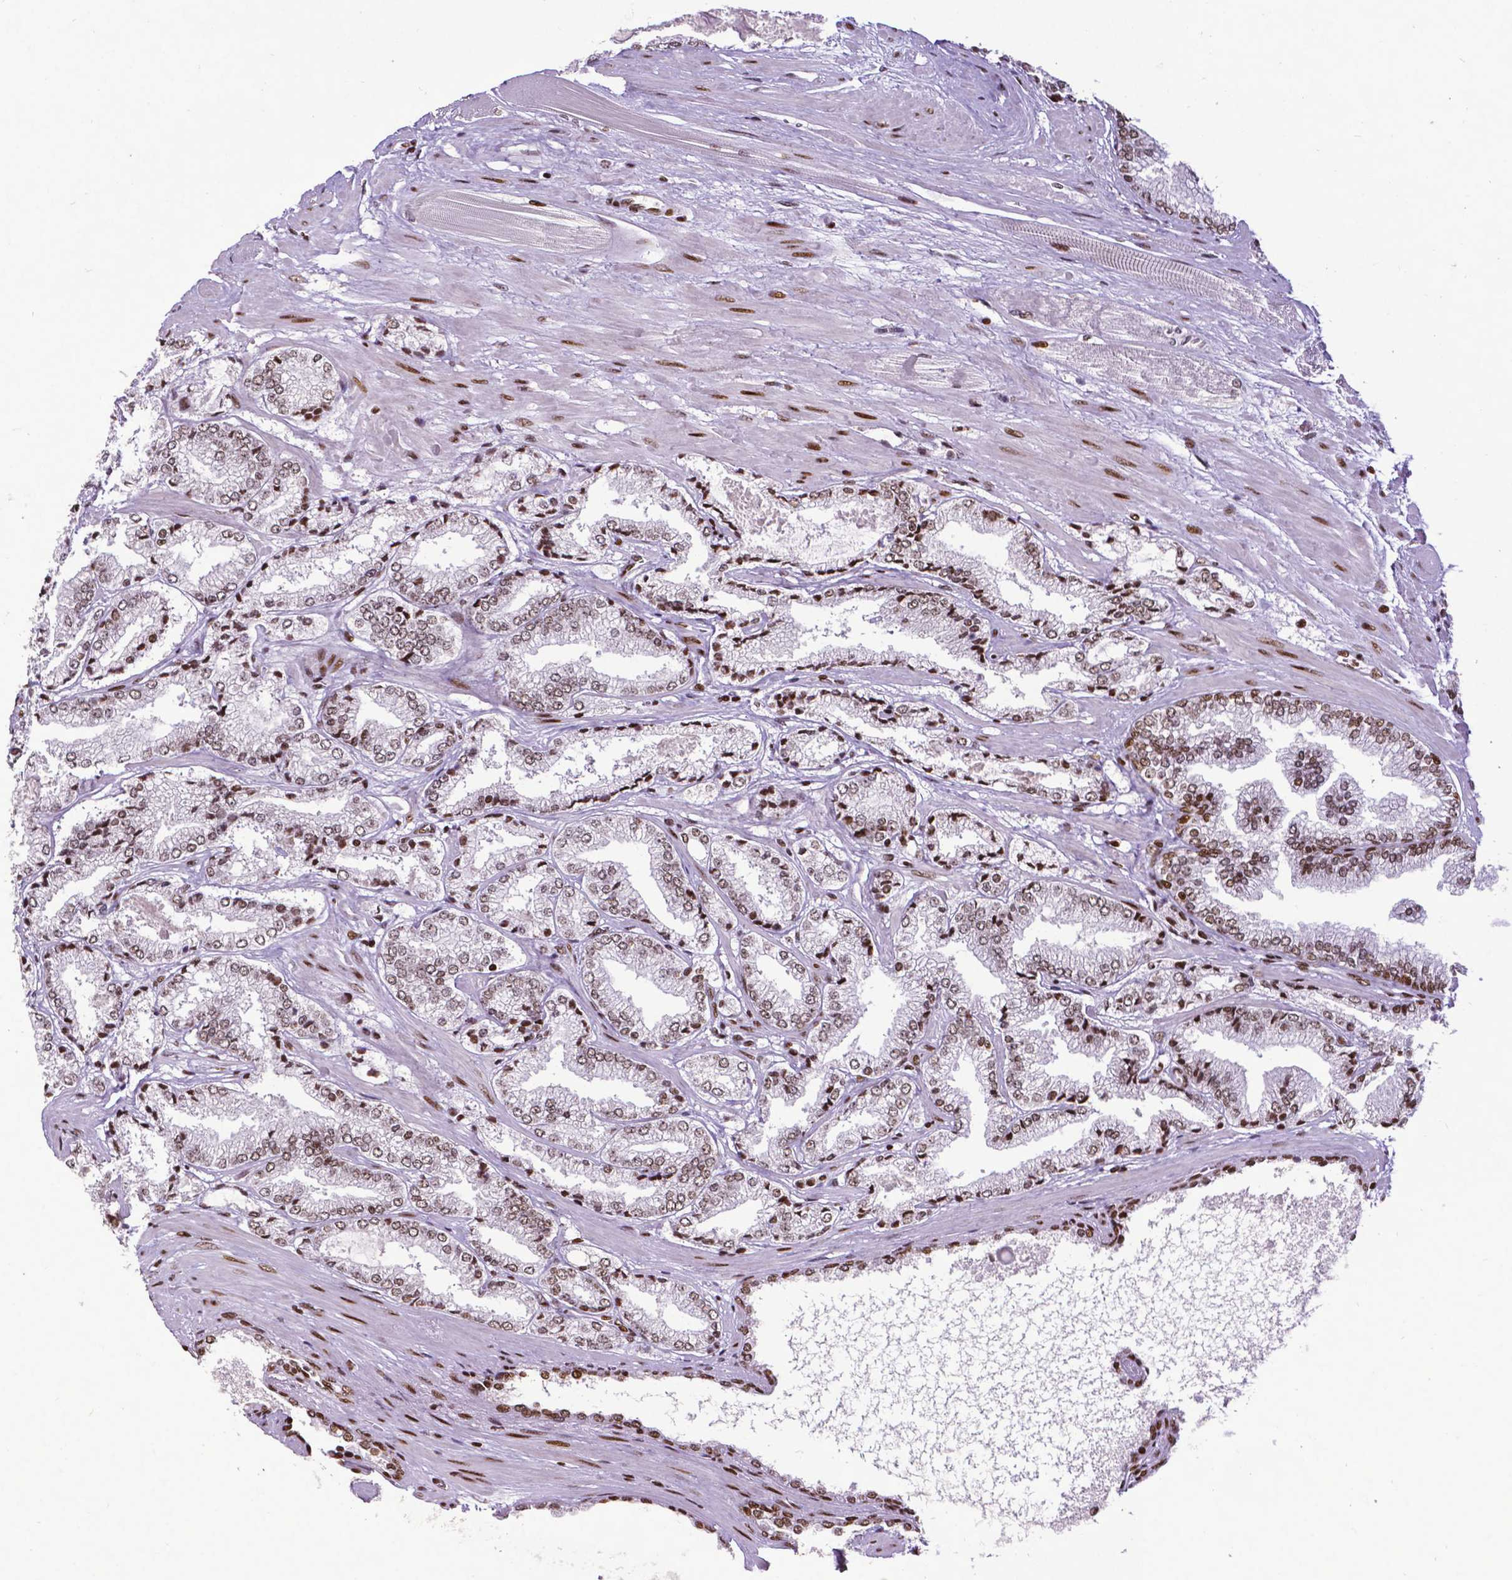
{"staining": {"intensity": "moderate", "quantity": ">75%", "location": "nuclear"}, "tissue": "prostate cancer", "cell_type": "Tumor cells", "image_type": "cancer", "snomed": [{"axis": "morphology", "description": "Adenocarcinoma, High grade"}, {"axis": "topography", "description": "Prostate"}], "caption": "Prostate cancer was stained to show a protein in brown. There is medium levels of moderate nuclear positivity in about >75% of tumor cells. (IHC, brightfield microscopy, high magnification).", "gene": "CTCF", "patient": {"sex": "male", "age": 64}}